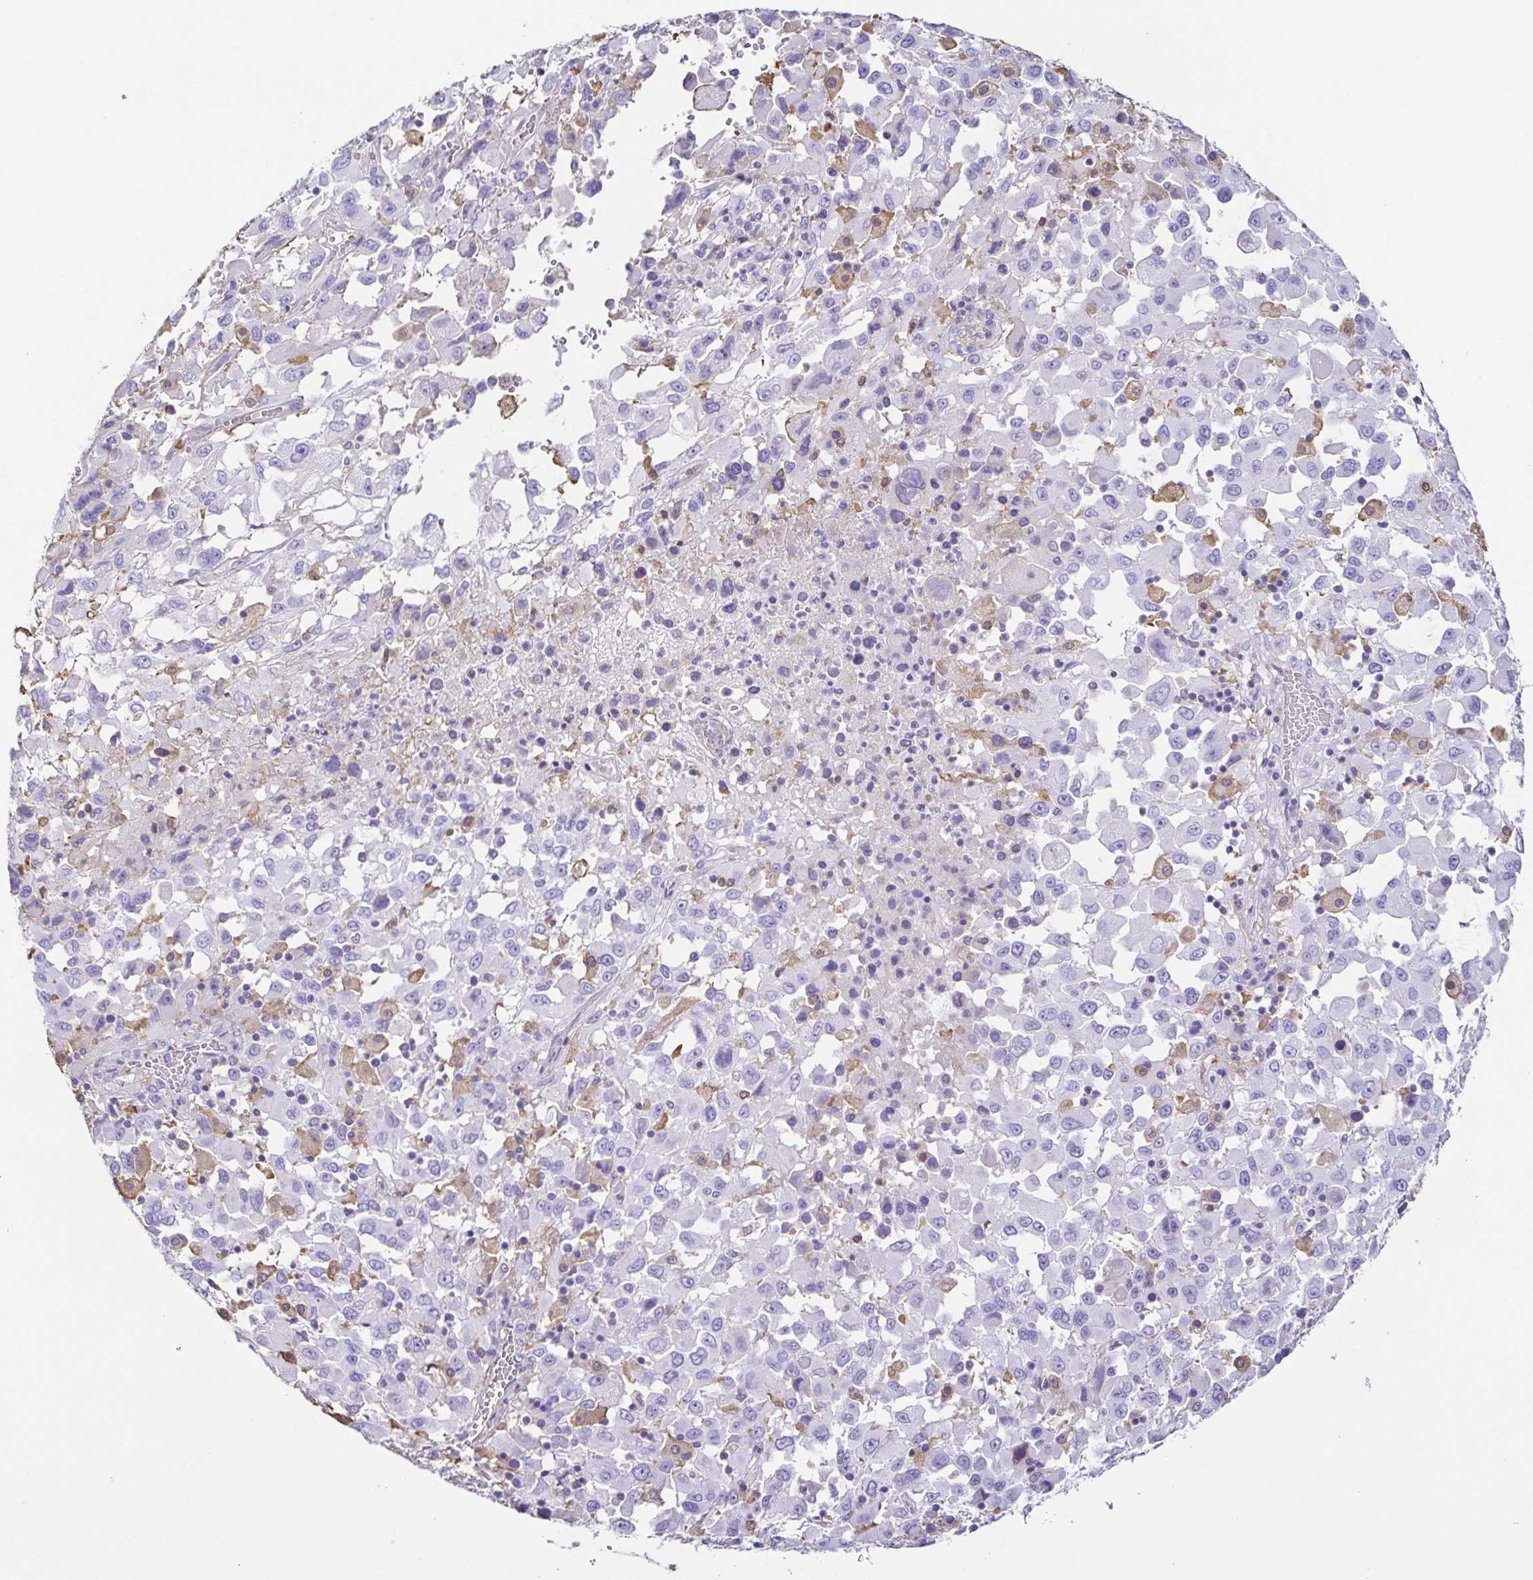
{"staining": {"intensity": "negative", "quantity": "none", "location": "none"}, "tissue": "melanoma", "cell_type": "Tumor cells", "image_type": "cancer", "snomed": [{"axis": "morphology", "description": "Malignant melanoma, Metastatic site"}, {"axis": "topography", "description": "Soft tissue"}], "caption": "DAB (3,3'-diaminobenzidine) immunohistochemical staining of human malignant melanoma (metastatic site) exhibits no significant staining in tumor cells.", "gene": "ANXA10", "patient": {"sex": "male", "age": 50}}